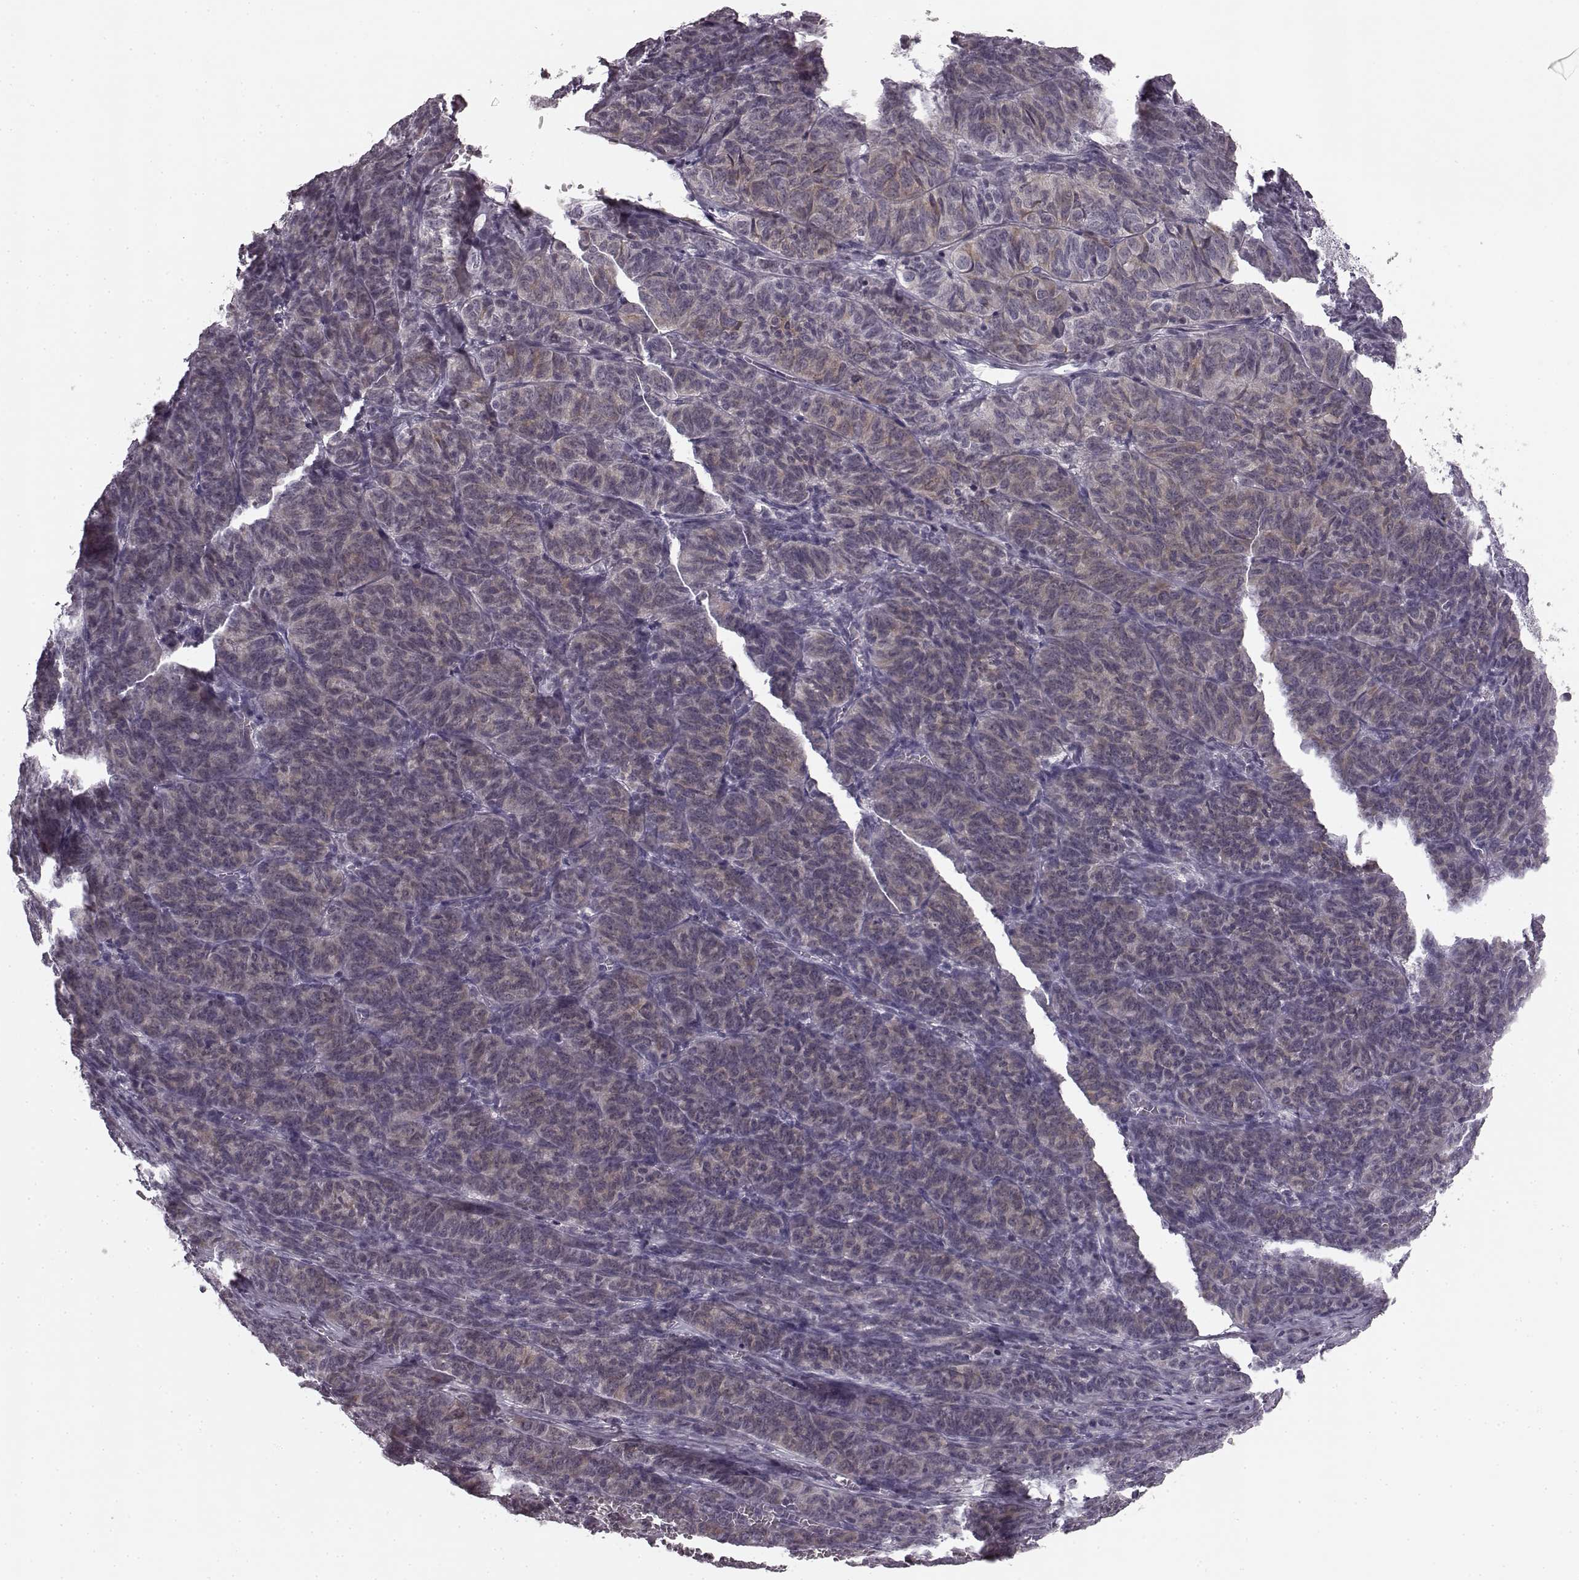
{"staining": {"intensity": "weak", "quantity": "<25%", "location": "cytoplasmic/membranous"}, "tissue": "ovarian cancer", "cell_type": "Tumor cells", "image_type": "cancer", "snomed": [{"axis": "morphology", "description": "Carcinoma, endometroid"}, {"axis": "topography", "description": "Ovary"}], "caption": "High magnification brightfield microscopy of ovarian cancer (endometroid carcinoma) stained with DAB (brown) and counterstained with hematoxylin (blue): tumor cells show no significant expression.", "gene": "FAM234B", "patient": {"sex": "female", "age": 80}}